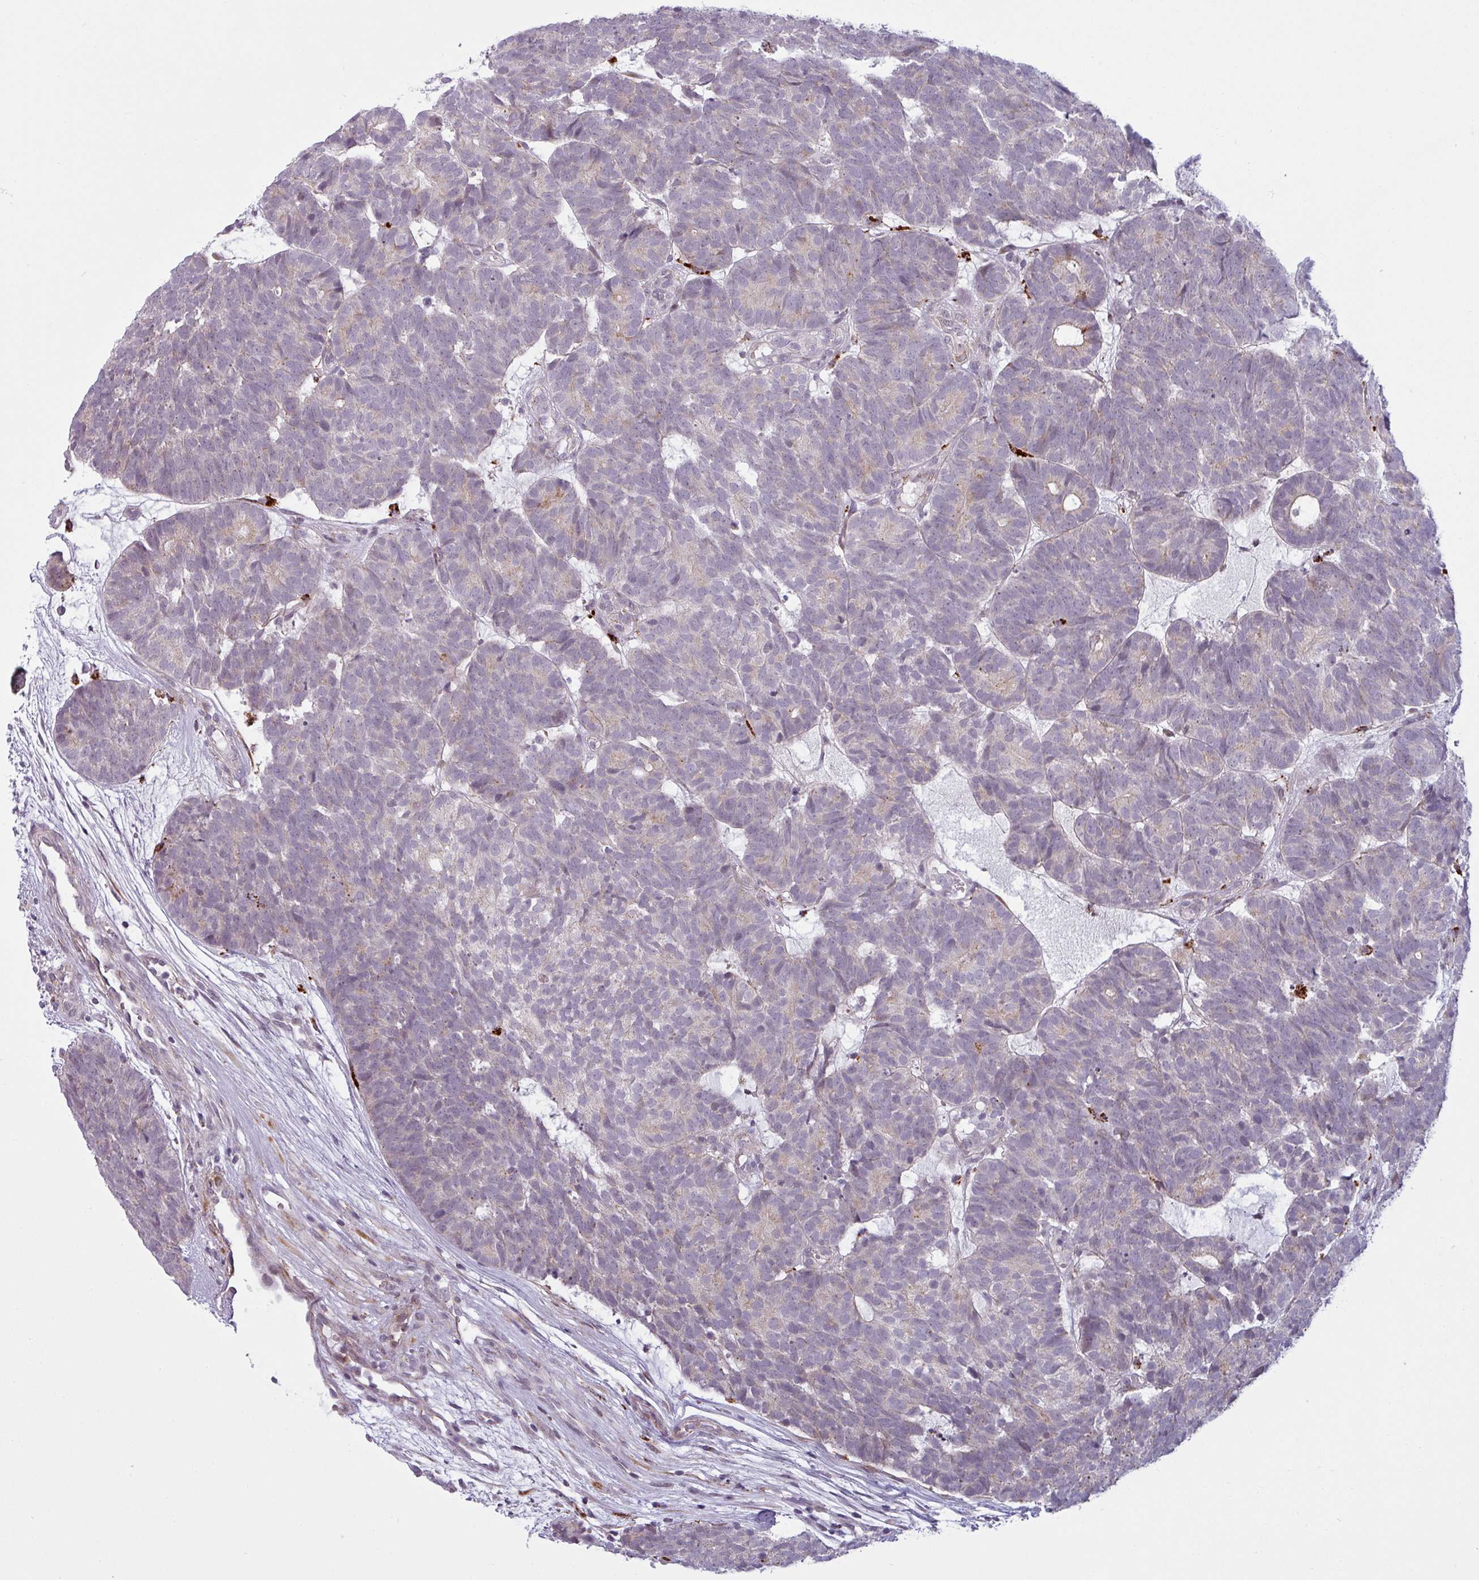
{"staining": {"intensity": "weak", "quantity": "<25%", "location": "cytoplasmic/membranous"}, "tissue": "head and neck cancer", "cell_type": "Tumor cells", "image_type": "cancer", "snomed": [{"axis": "morphology", "description": "Adenocarcinoma, NOS"}, {"axis": "topography", "description": "Head-Neck"}], "caption": "A histopathology image of human head and neck adenocarcinoma is negative for staining in tumor cells.", "gene": "MAP7D2", "patient": {"sex": "female", "age": 81}}